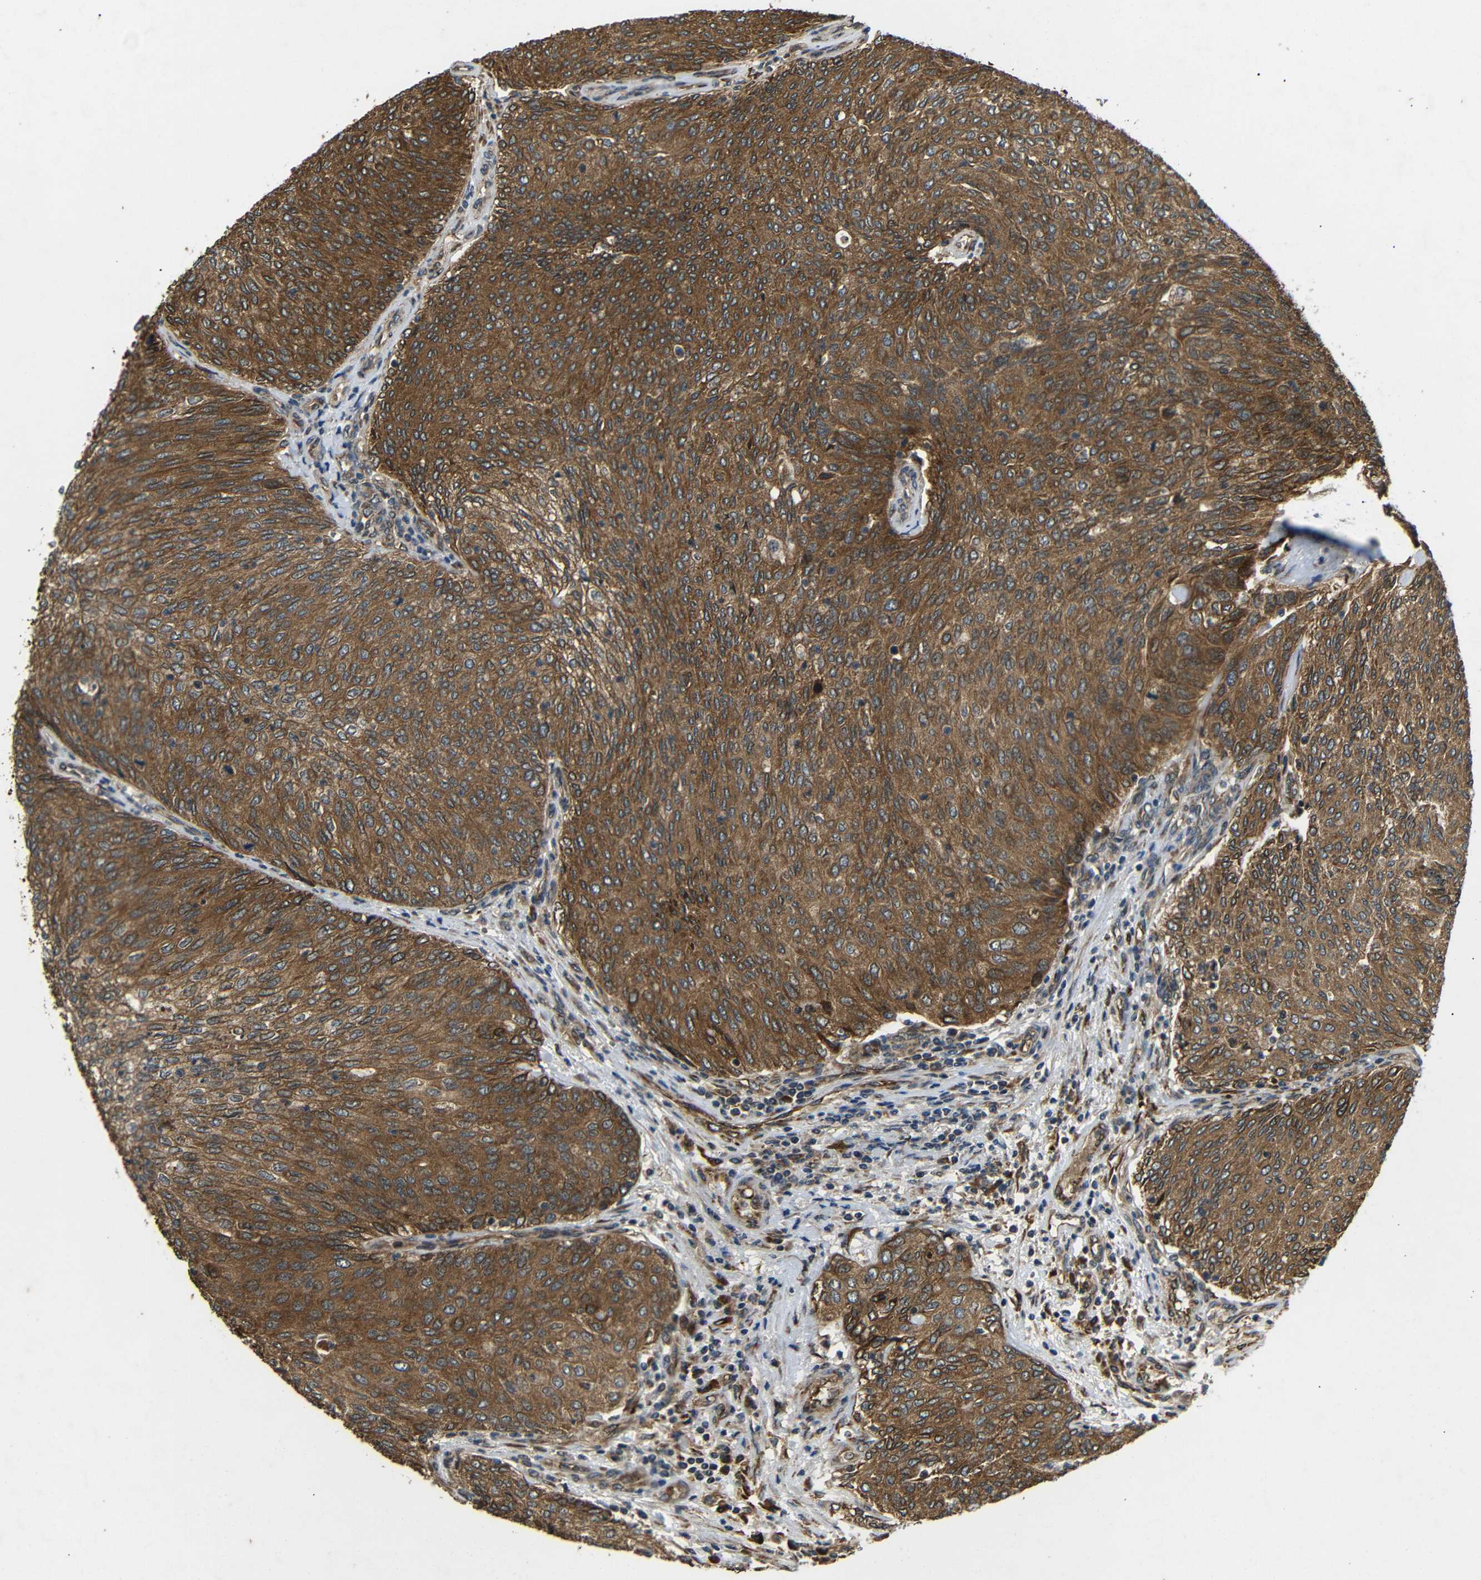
{"staining": {"intensity": "moderate", "quantity": ">75%", "location": "cytoplasmic/membranous"}, "tissue": "urothelial cancer", "cell_type": "Tumor cells", "image_type": "cancer", "snomed": [{"axis": "morphology", "description": "Urothelial carcinoma, Low grade"}, {"axis": "topography", "description": "Urinary bladder"}], "caption": "Urothelial carcinoma (low-grade) stained with DAB IHC displays medium levels of moderate cytoplasmic/membranous positivity in about >75% of tumor cells.", "gene": "TRPC1", "patient": {"sex": "female", "age": 79}}